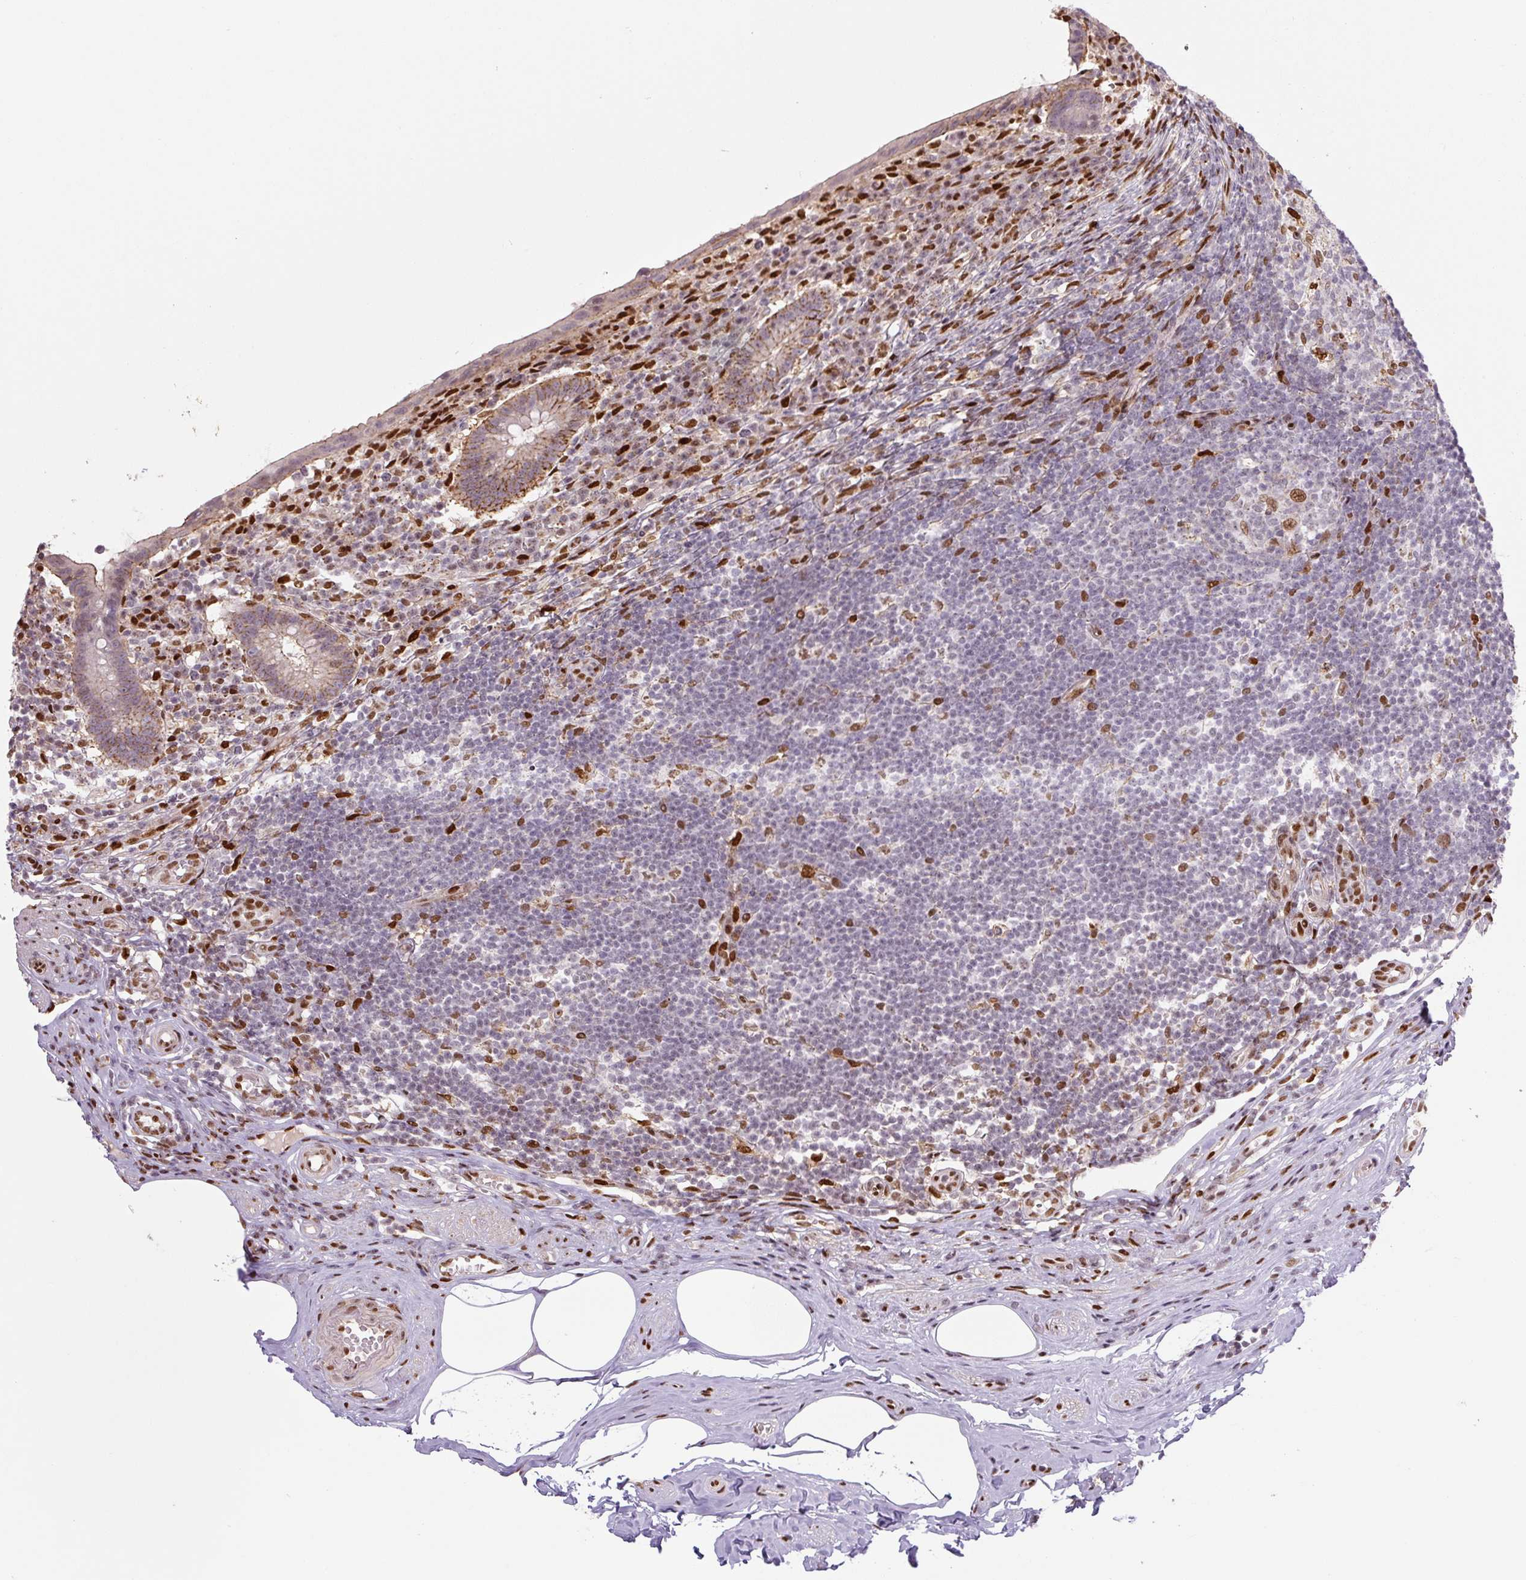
{"staining": {"intensity": "strong", "quantity": "25%-75%", "location": "cytoplasmic/membranous,nuclear"}, "tissue": "appendix", "cell_type": "Glandular cells", "image_type": "normal", "snomed": [{"axis": "morphology", "description": "Normal tissue, NOS"}, {"axis": "topography", "description": "Appendix"}], "caption": "Immunohistochemical staining of benign appendix shows strong cytoplasmic/membranous,nuclear protein staining in about 25%-75% of glandular cells.", "gene": "PYDC2", "patient": {"sex": "female", "age": 56}}